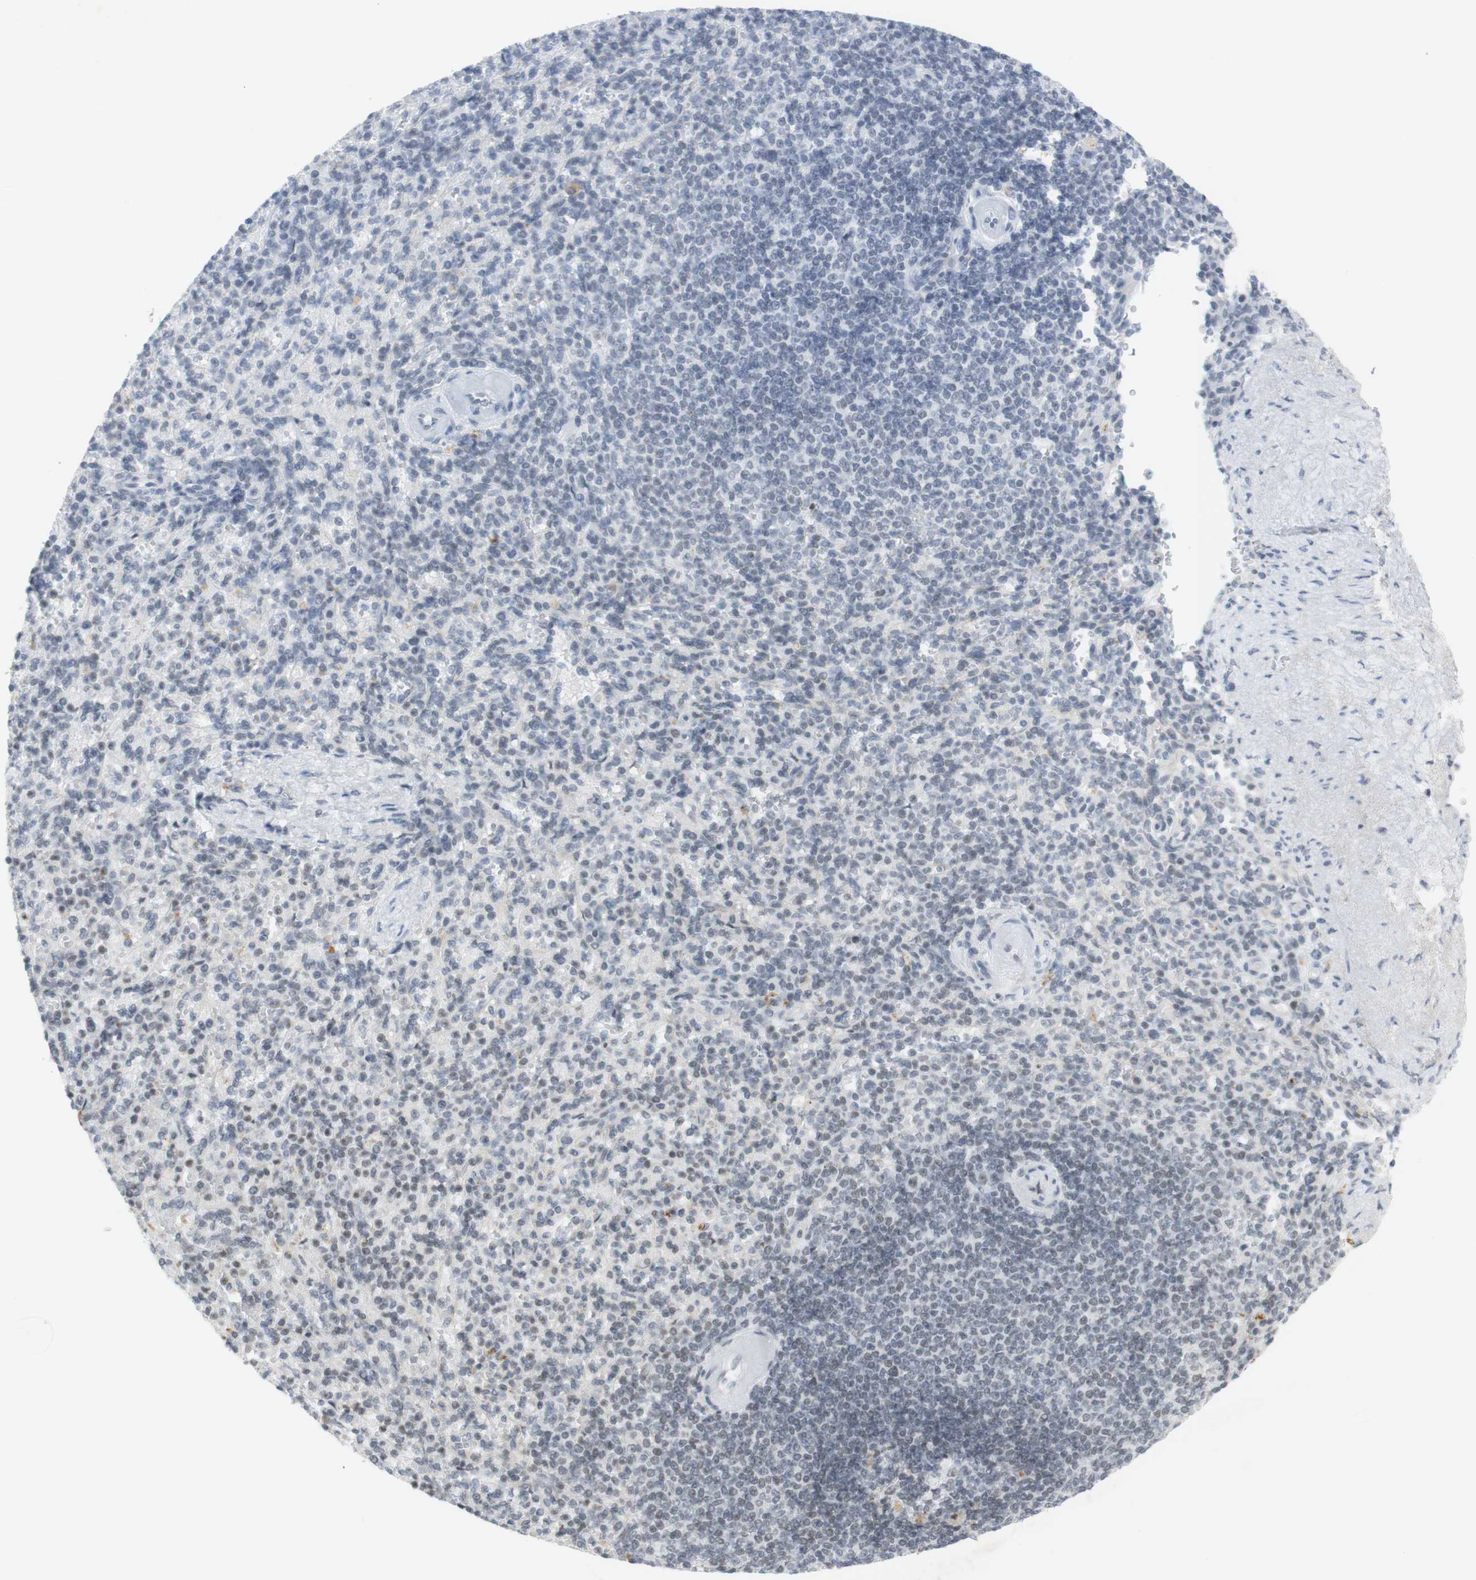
{"staining": {"intensity": "negative", "quantity": "none", "location": "none"}, "tissue": "spleen", "cell_type": "Cells in red pulp", "image_type": "normal", "snomed": [{"axis": "morphology", "description": "Normal tissue, NOS"}, {"axis": "topography", "description": "Spleen"}], "caption": "Immunohistochemical staining of normal human spleen shows no significant expression in cells in red pulp.", "gene": "IRF1", "patient": {"sex": "female", "age": 74}}